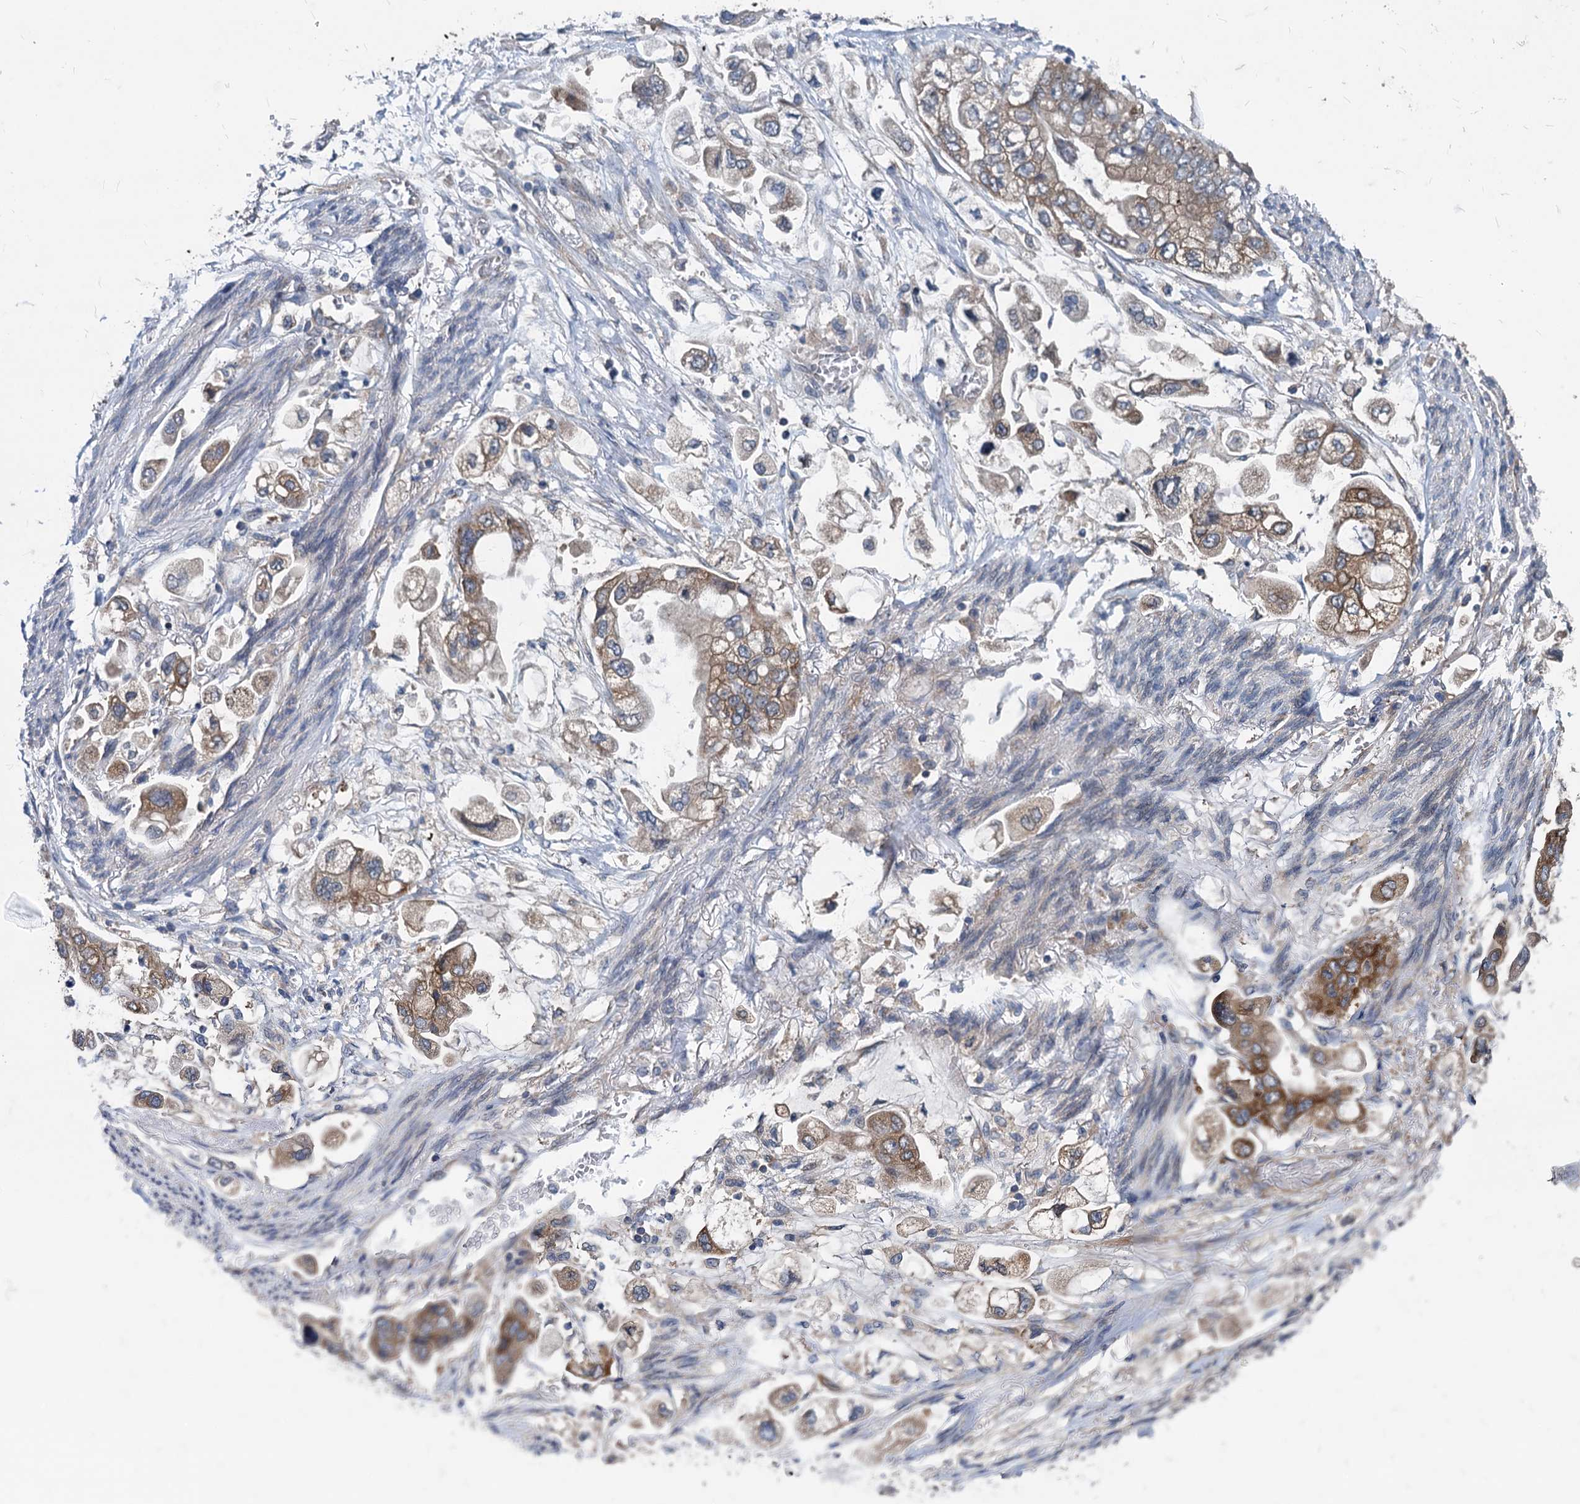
{"staining": {"intensity": "moderate", "quantity": ">75%", "location": "cytoplasmic/membranous"}, "tissue": "stomach cancer", "cell_type": "Tumor cells", "image_type": "cancer", "snomed": [{"axis": "morphology", "description": "Adenocarcinoma, NOS"}, {"axis": "topography", "description": "Stomach"}], "caption": "Immunohistochemical staining of human stomach adenocarcinoma demonstrates moderate cytoplasmic/membranous protein staining in about >75% of tumor cells.", "gene": "EIF2B2", "patient": {"sex": "male", "age": 62}}